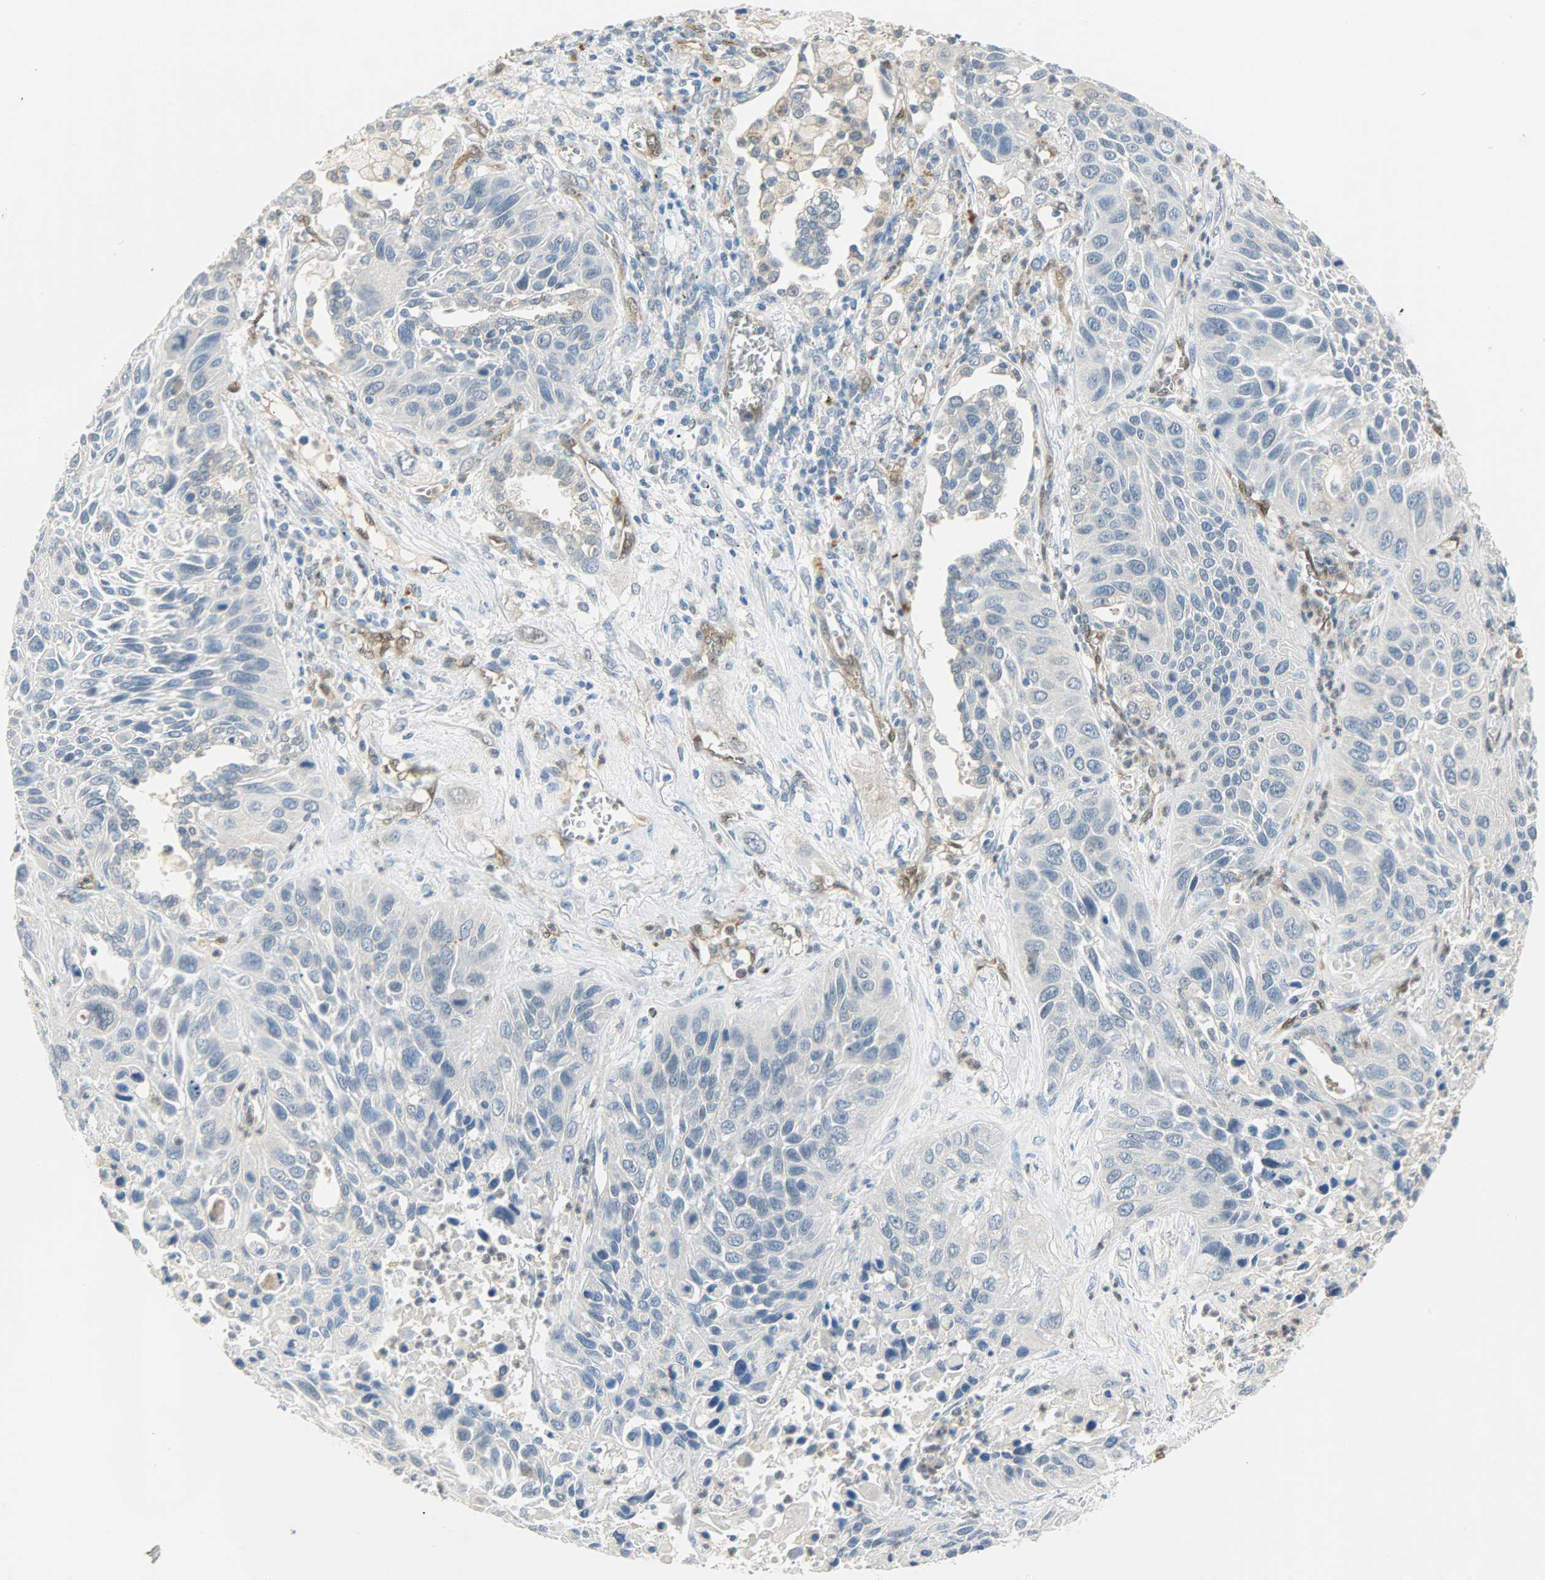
{"staining": {"intensity": "negative", "quantity": "none", "location": "none"}, "tissue": "lung cancer", "cell_type": "Tumor cells", "image_type": "cancer", "snomed": [{"axis": "morphology", "description": "Squamous cell carcinoma, NOS"}, {"axis": "topography", "description": "Lung"}], "caption": "Tumor cells show no significant protein staining in lung squamous cell carcinoma. (DAB (3,3'-diaminobenzidine) immunohistochemistry (IHC) with hematoxylin counter stain).", "gene": "FKBP1A", "patient": {"sex": "female", "age": 76}}